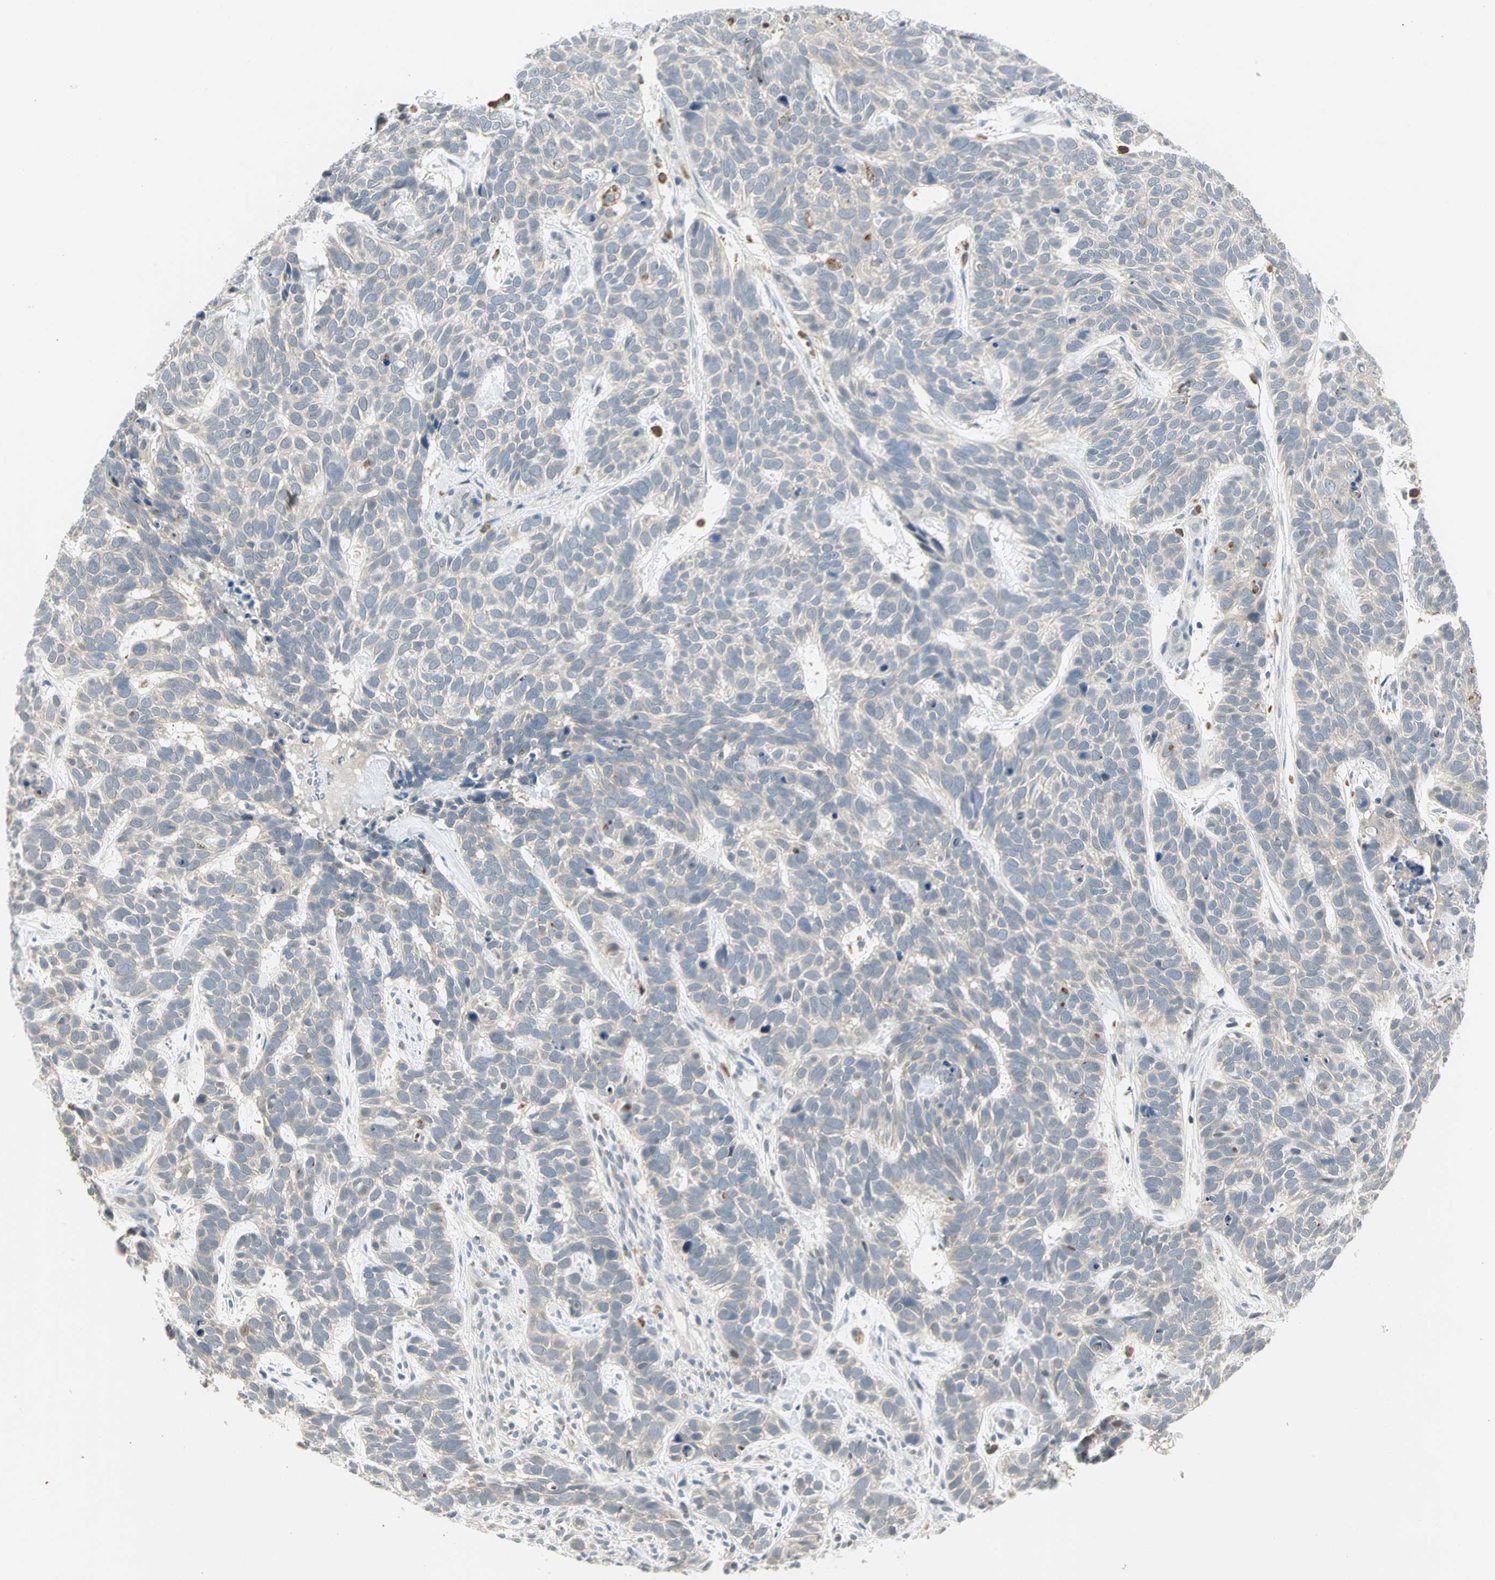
{"staining": {"intensity": "weak", "quantity": "<25%", "location": "cytoplasmic/membranous"}, "tissue": "skin cancer", "cell_type": "Tumor cells", "image_type": "cancer", "snomed": [{"axis": "morphology", "description": "Basal cell carcinoma"}, {"axis": "topography", "description": "Skin"}], "caption": "Immunohistochemical staining of basal cell carcinoma (skin) displays no significant expression in tumor cells.", "gene": "RTL6", "patient": {"sex": "male", "age": 87}}